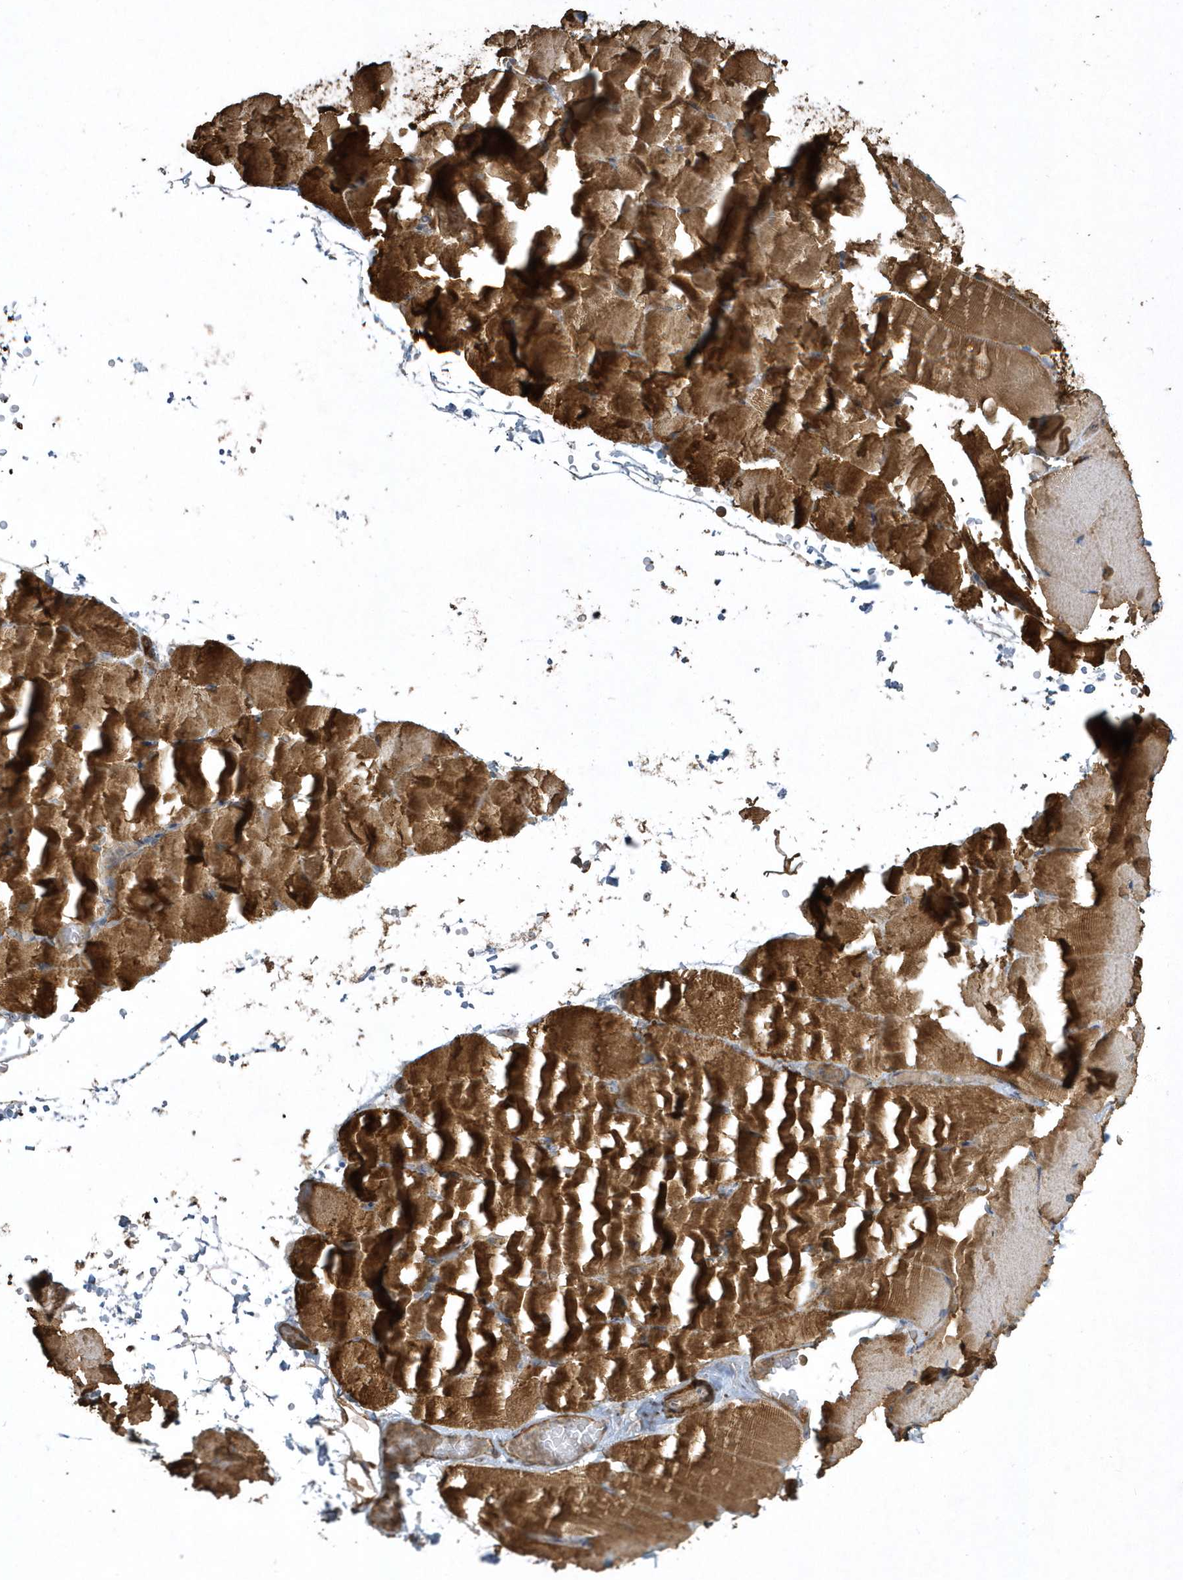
{"staining": {"intensity": "strong", "quantity": ">75%", "location": "cytoplasmic/membranous"}, "tissue": "skeletal muscle", "cell_type": "Myocytes", "image_type": "normal", "snomed": [{"axis": "morphology", "description": "Normal tissue, NOS"}, {"axis": "topography", "description": "Skeletal muscle"}, {"axis": "topography", "description": "Parathyroid gland"}], "caption": "This histopathology image reveals IHC staining of normal human skeletal muscle, with high strong cytoplasmic/membranous expression in about >75% of myocytes.", "gene": "SENP8", "patient": {"sex": "female", "age": 37}}